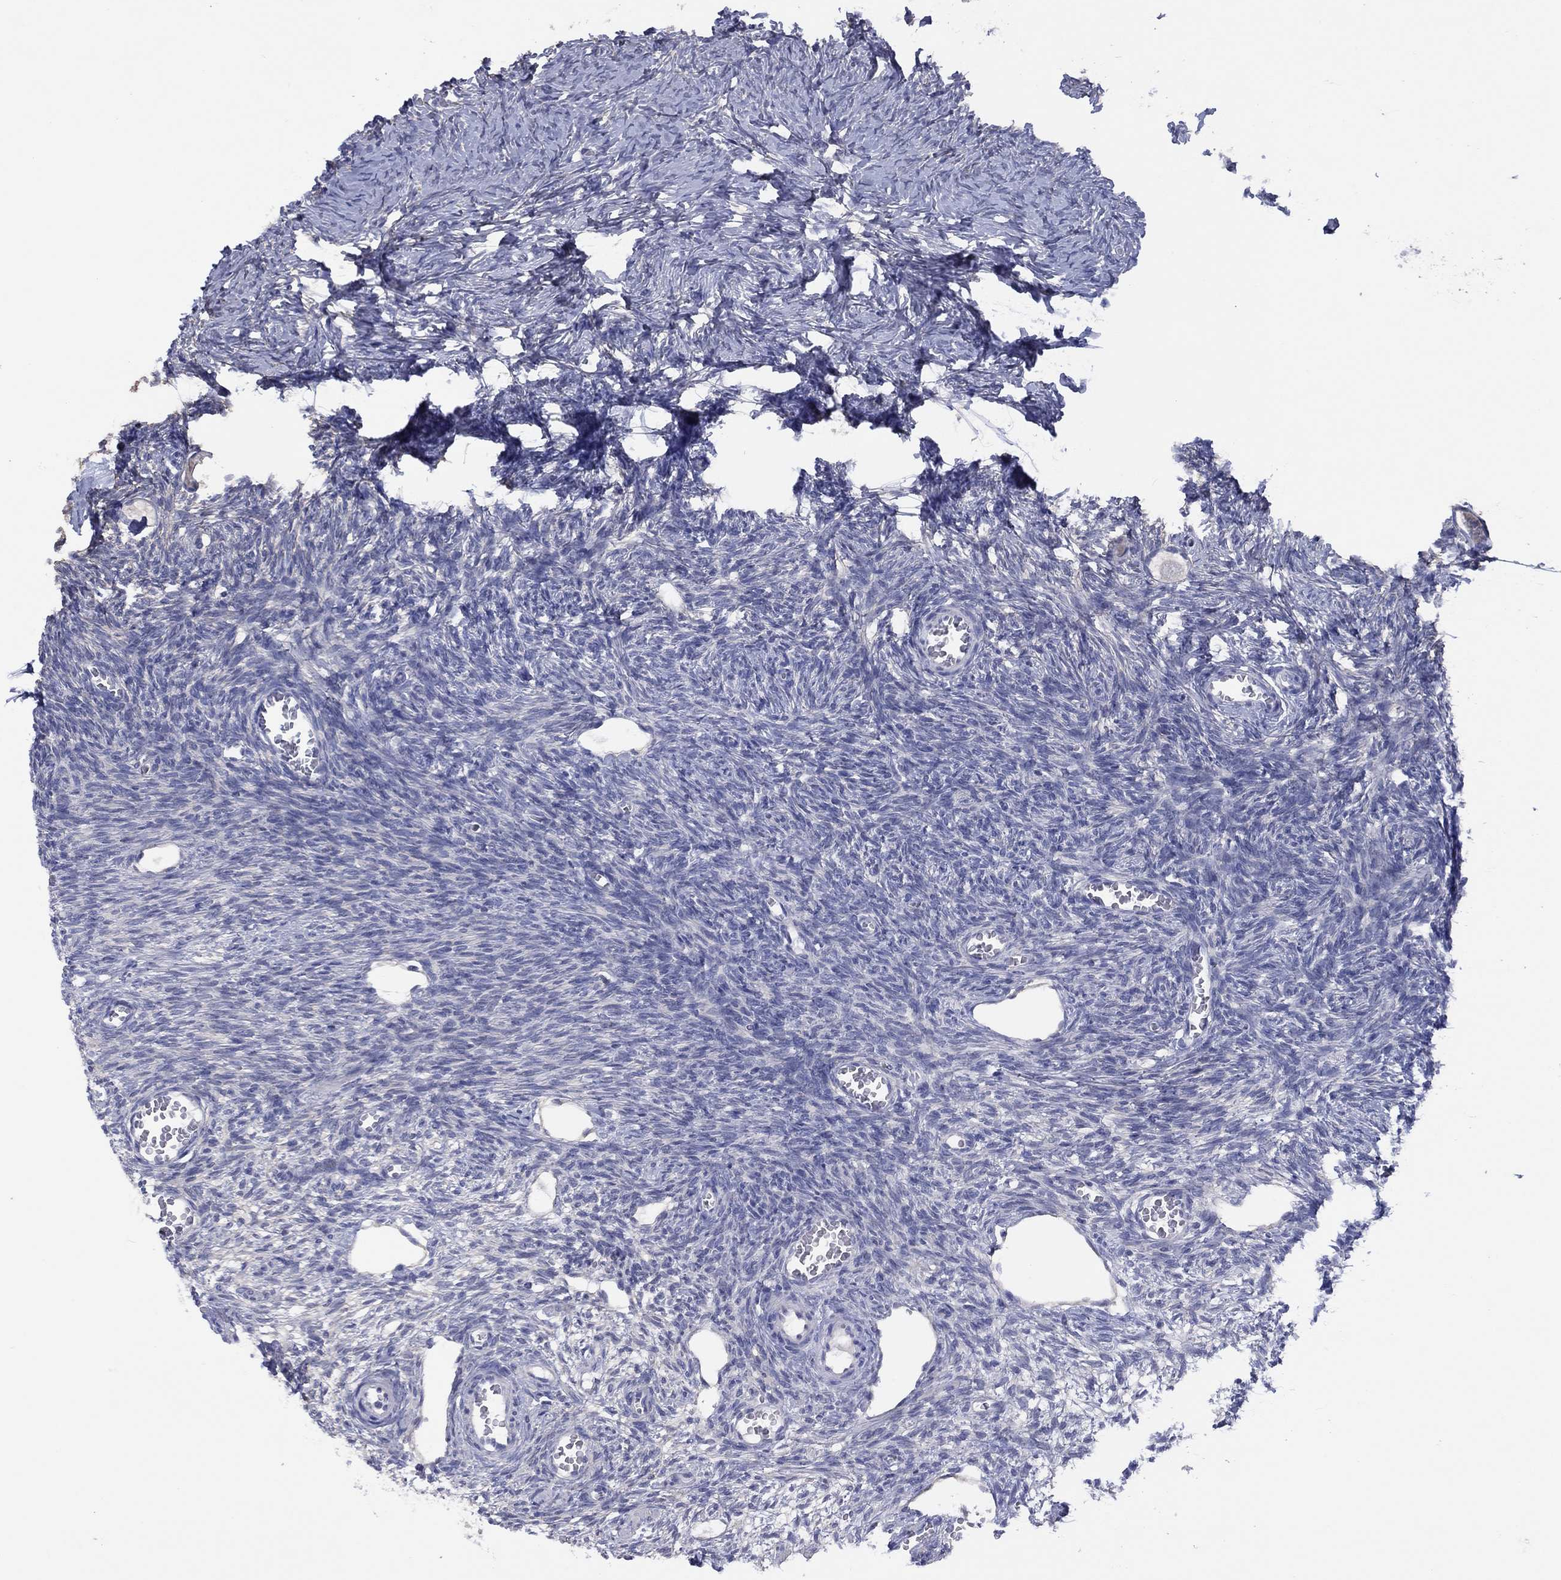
{"staining": {"intensity": "negative", "quantity": "none", "location": "none"}, "tissue": "ovary", "cell_type": "Follicle cells", "image_type": "normal", "snomed": [{"axis": "morphology", "description": "Normal tissue, NOS"}, {"axis": "topography", "description": "Ovary"}], "caption": "IHC image of benign ovary: human ovary stained with DAB demonstrates no significant protein positivity in follicle cells.", "gene": "CYP2B6", "patient": {"sex": "female", "age": 27}}